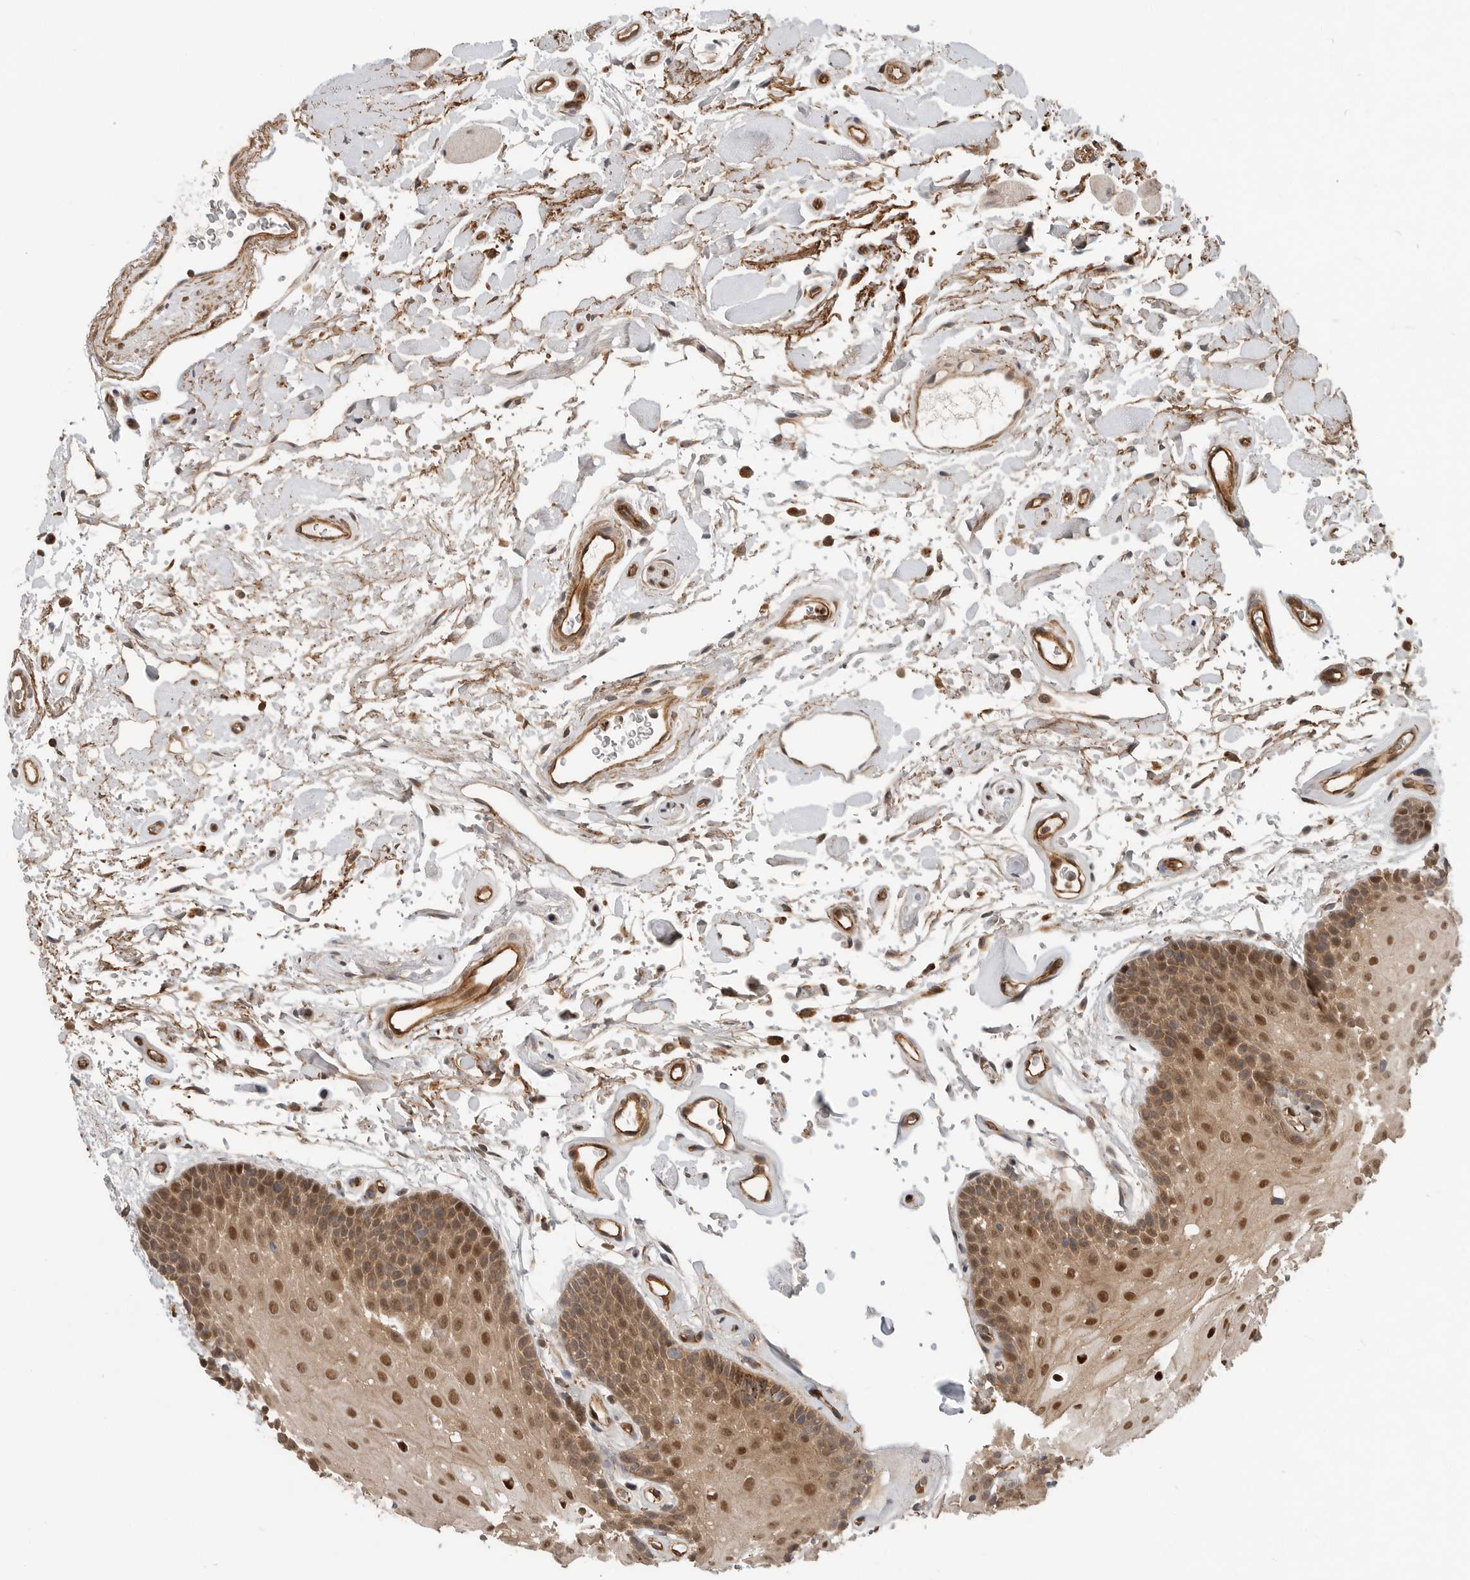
{"staining": {"intensity": "strong", "quantity": "25%-75%", "location": "cytoplasmic/membranous,nuclear"}, "tissue": "oral mucosa", "cell_type": "Squamous epithelial cells", "image_type": "normal", "snomed": [{"axis": "morphology", "description": "Normal tissue, NOS"}, {"axis": "topography", "description": "Oral tissue"}], "caption": "Brown immunohistochemical staining in benign human oral mucosa shows strong cytoplasmic/membranous,nuclear expression in about 25%-75% of squamous epithelial cells. (brown staining indicates protein expression, while blue staining denotes nuclei).", "gene": "STRAP", "patient": {"sex": "male", "age": 62}}